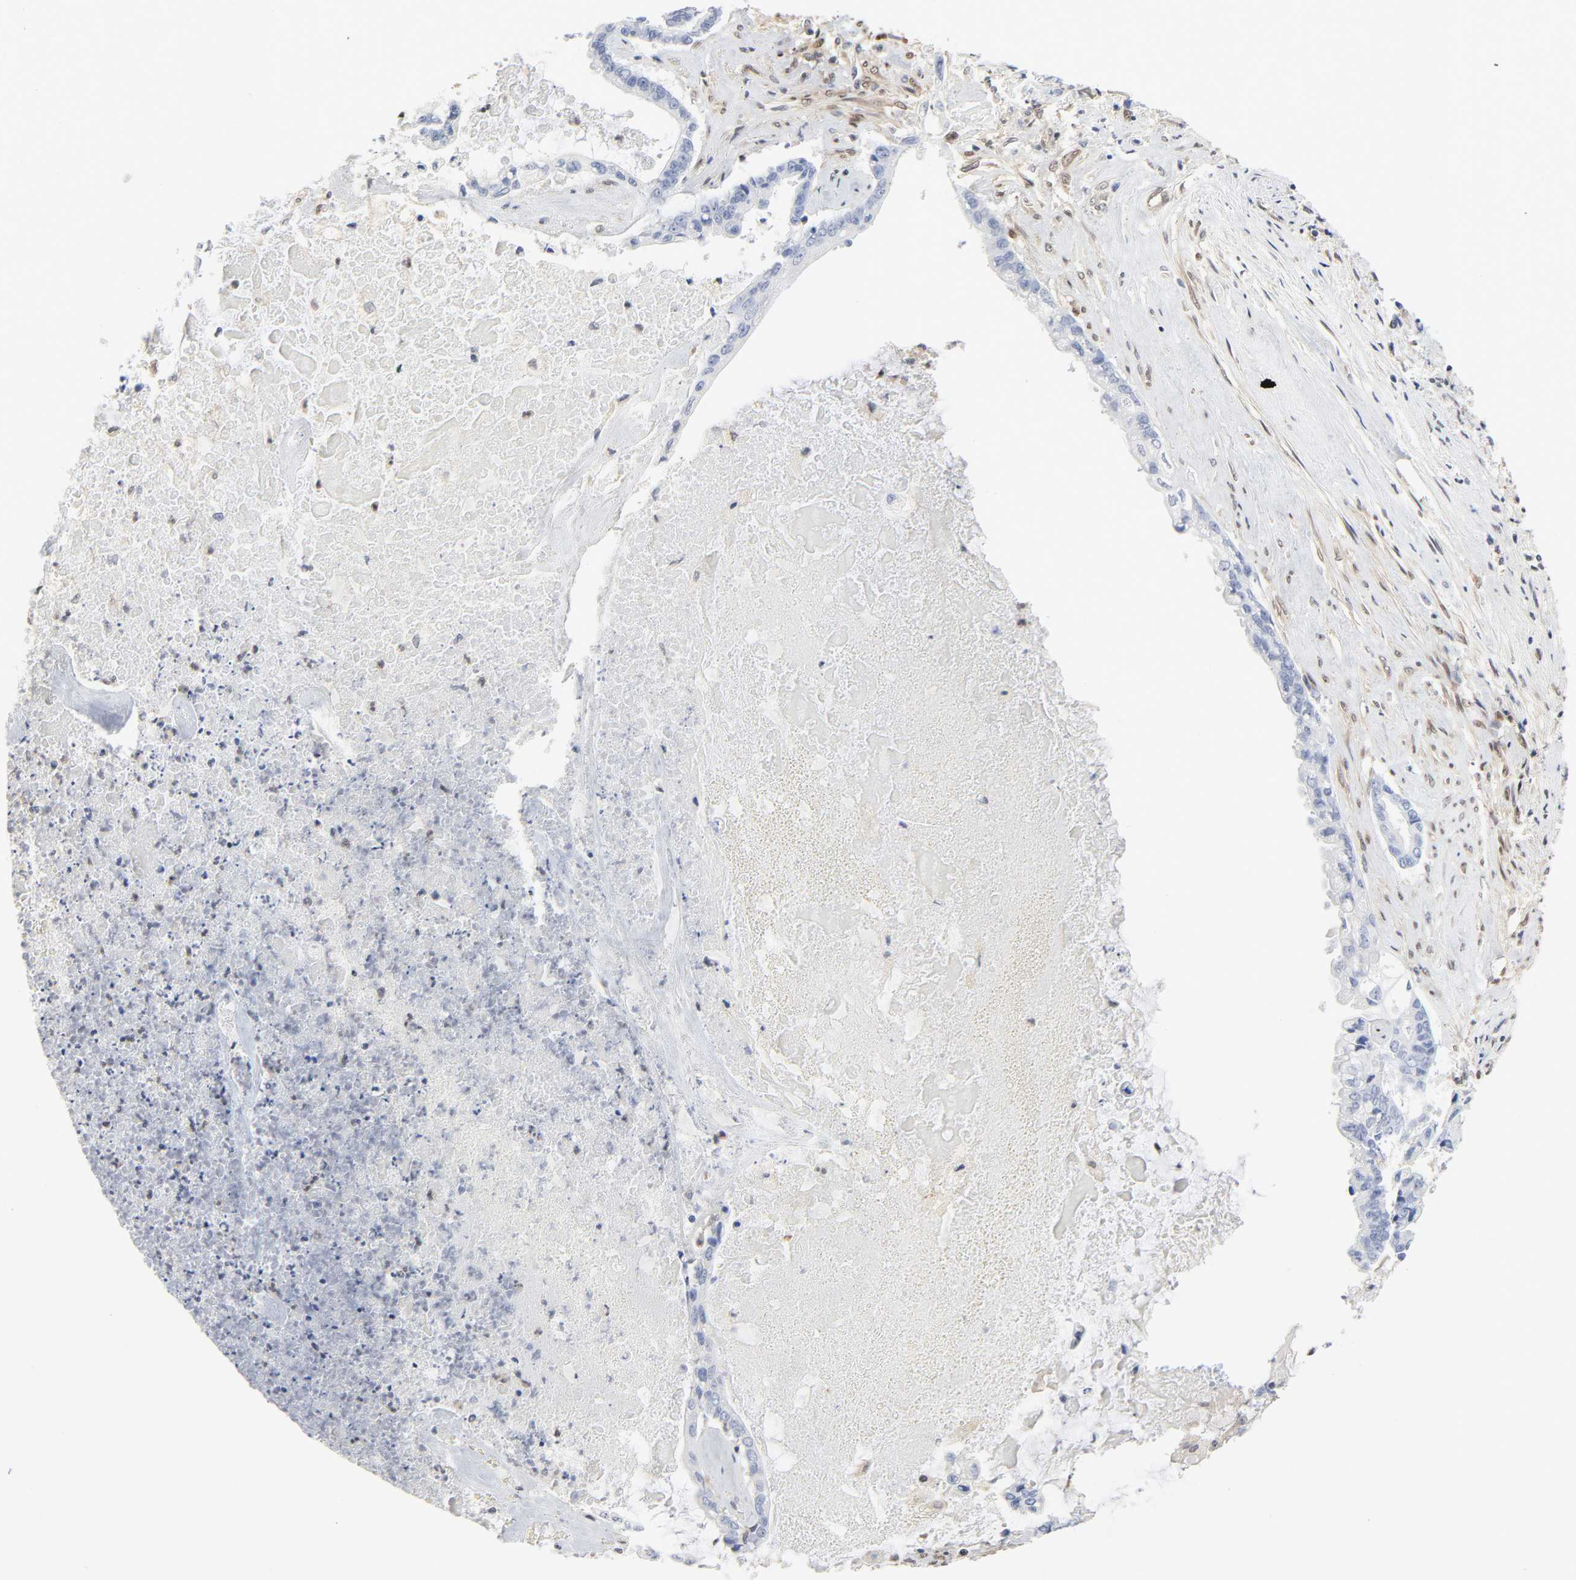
{"staining": {"intensity": "negative", "quantity": "none", "location": "none"}, "tissue": "liver cancer", "cell_type": "Tumor cells", "image_type": "cancer", "snomed": [{"axis": "morphology", "description": "Cholangiocarcinoma"}, {"axis": "topography", "description": "Liver"}], "caption": "Immunohistochemistry of human liver cancer (cholangiocarcinoma) demonstrates no expression in tumor cells.", "gene": "PTEN", "patient": {"sex": "male", "age": 57}}